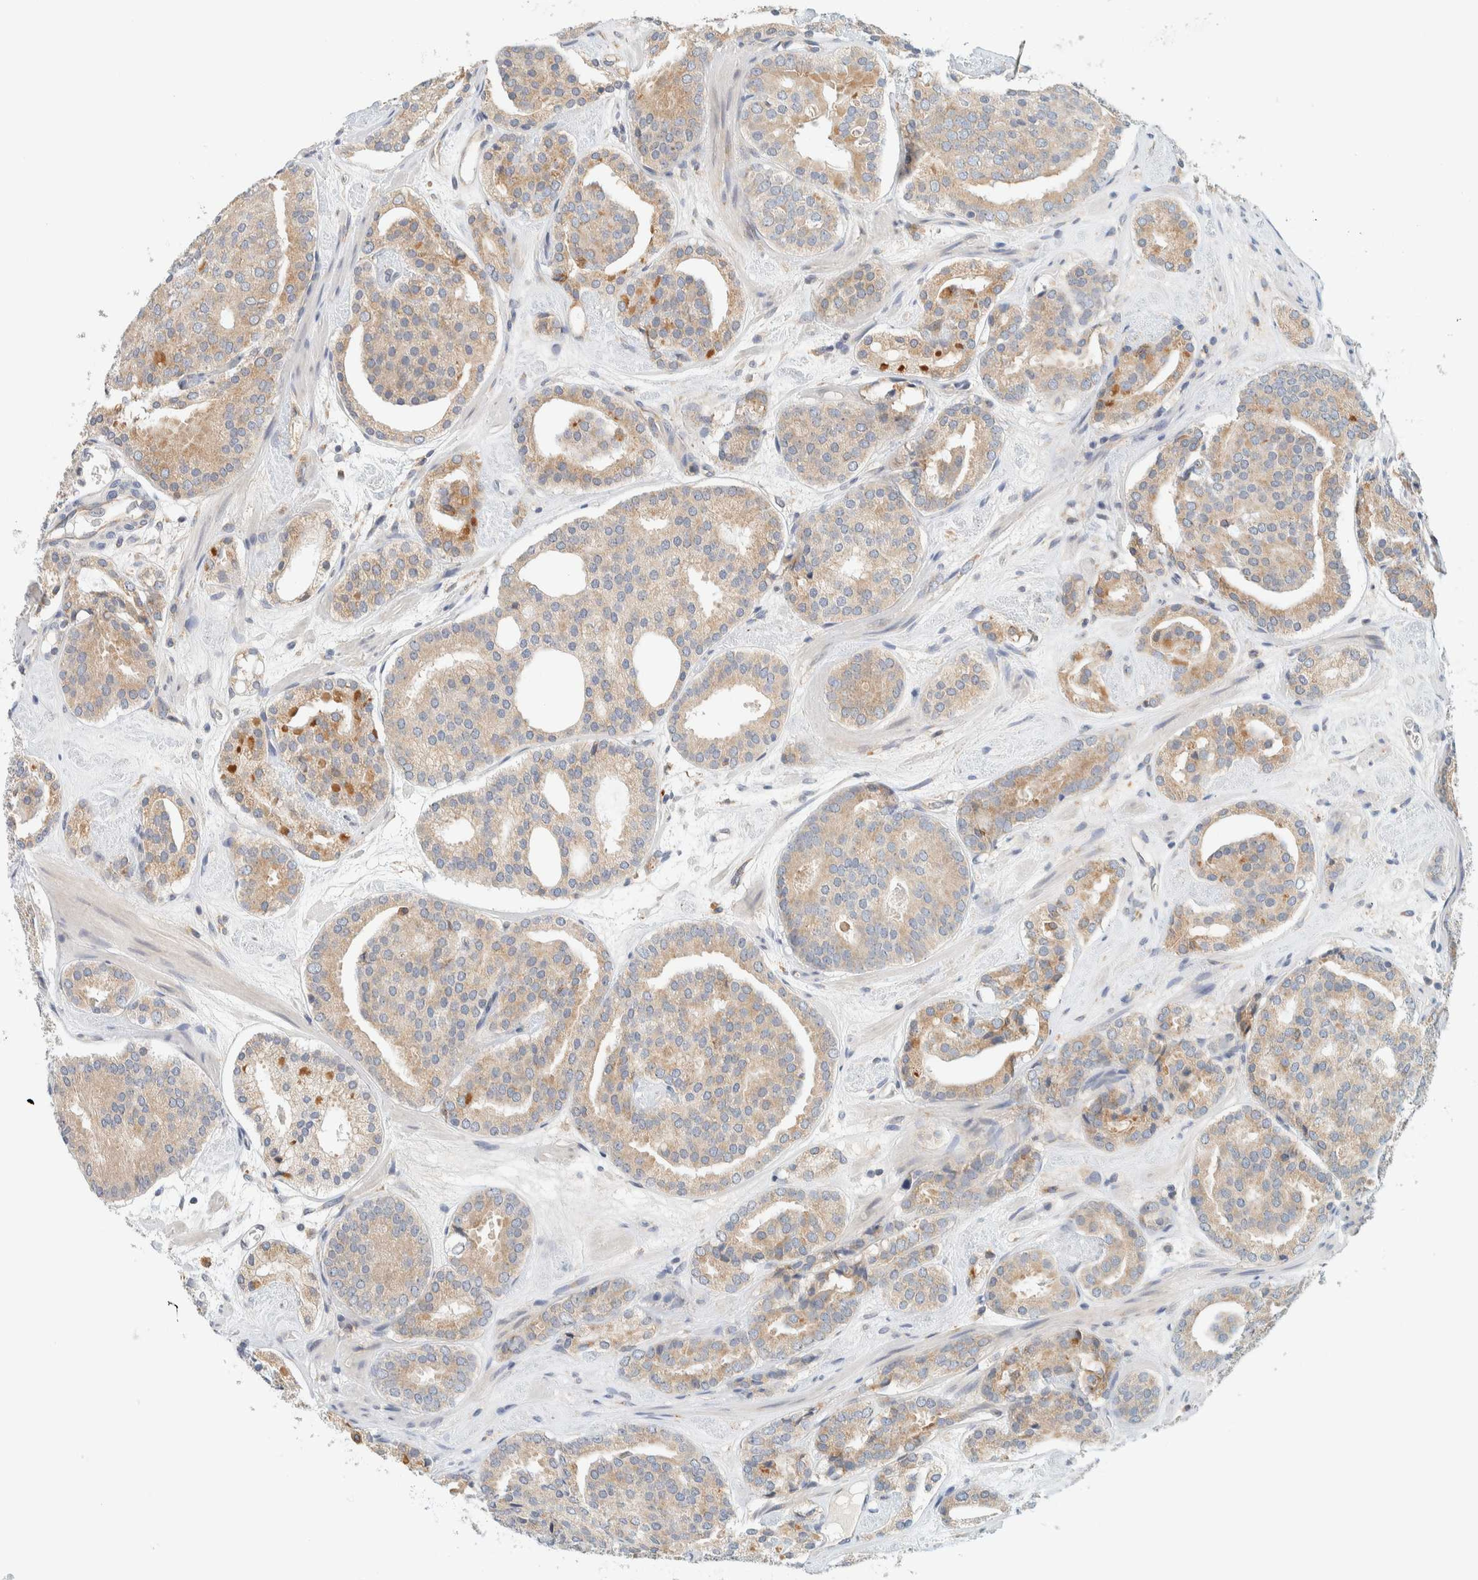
{"staining": {"intensity": "moderate", "quantity": "25%-75%", "location": "cytoplasmic/membranous"}, "tissue": "prostate cancer", "cell_type": "Tumor cells", "image_type": "cancer", "snomed": [{"axis": "morphology", "description": "Adenocarcinoma, Low grade"}, {"axis": "topography", "description": "Prostate"}], "caption": "DAB (3,3'-diaminobenzidine) immunohistochemical staining of human prostate adenocarcinoma (low-grade) reveals moderate cytoplasmic/membranous protein expression in about 25%-75% of tumor cells. Ihc stains the protein in brown and the nuclei are stained blue.", "gene": "SUMF2", "patient": {"sex": "male", "age": 69}}